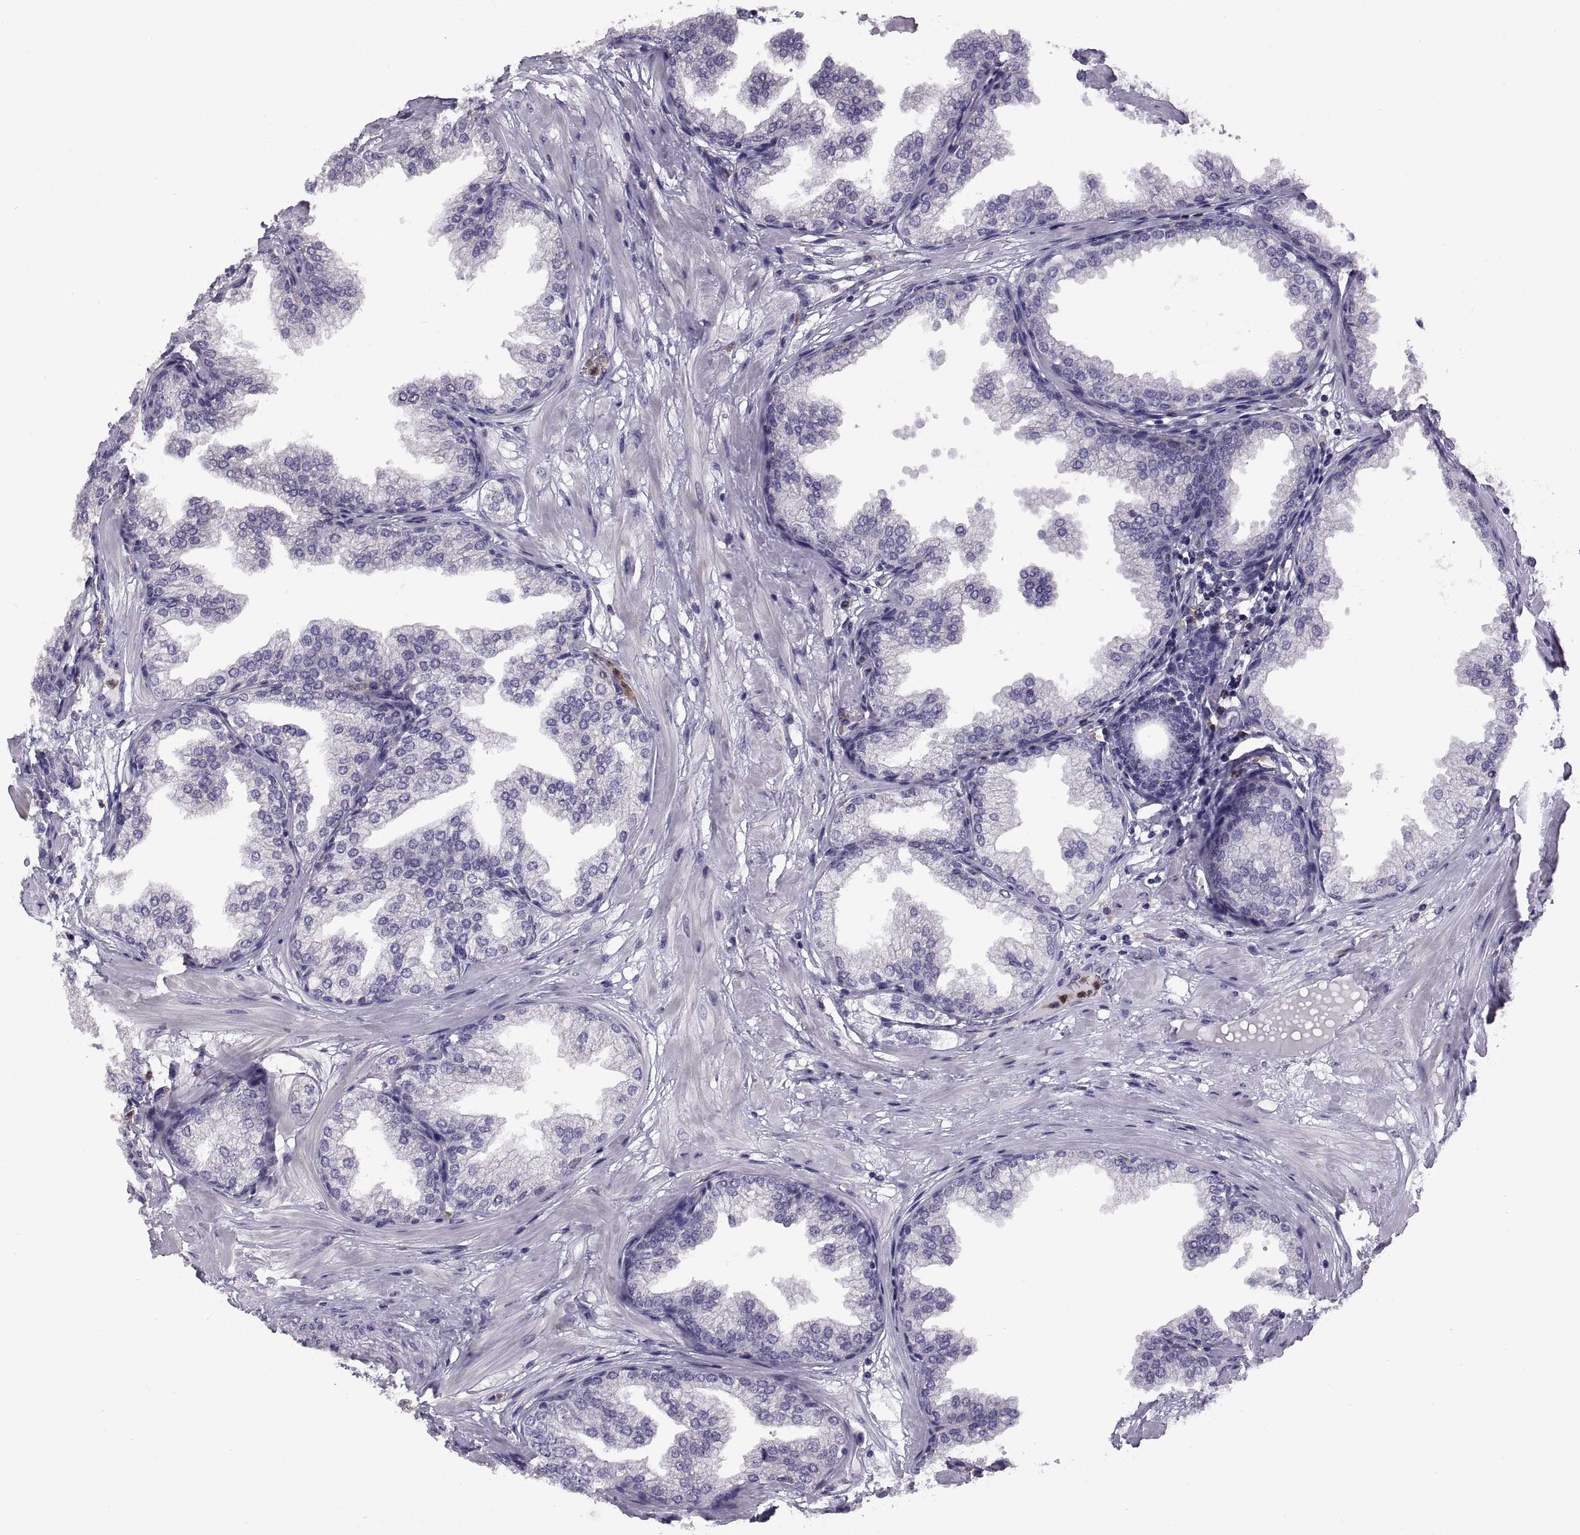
{"staining": {"intensity": "negative", "quantity": "none", "location": "none"}, "tissue": "prostate", "cell_type": "Glandular cells", "image_type": "normal", "snomed": [{"axis": "morphology", "description": "Normal tissue, NOS"}, {"axis": "topography", "description": "Prostate"}], "caption": "This is a histopathology image of IHC staining of unremarkable prostate, which shows no expression in glandular cells. (IHC, brightfield microscopy, high magnification).", "gene": "DOK3", "patient": {"sex": "male", "age": 37}}